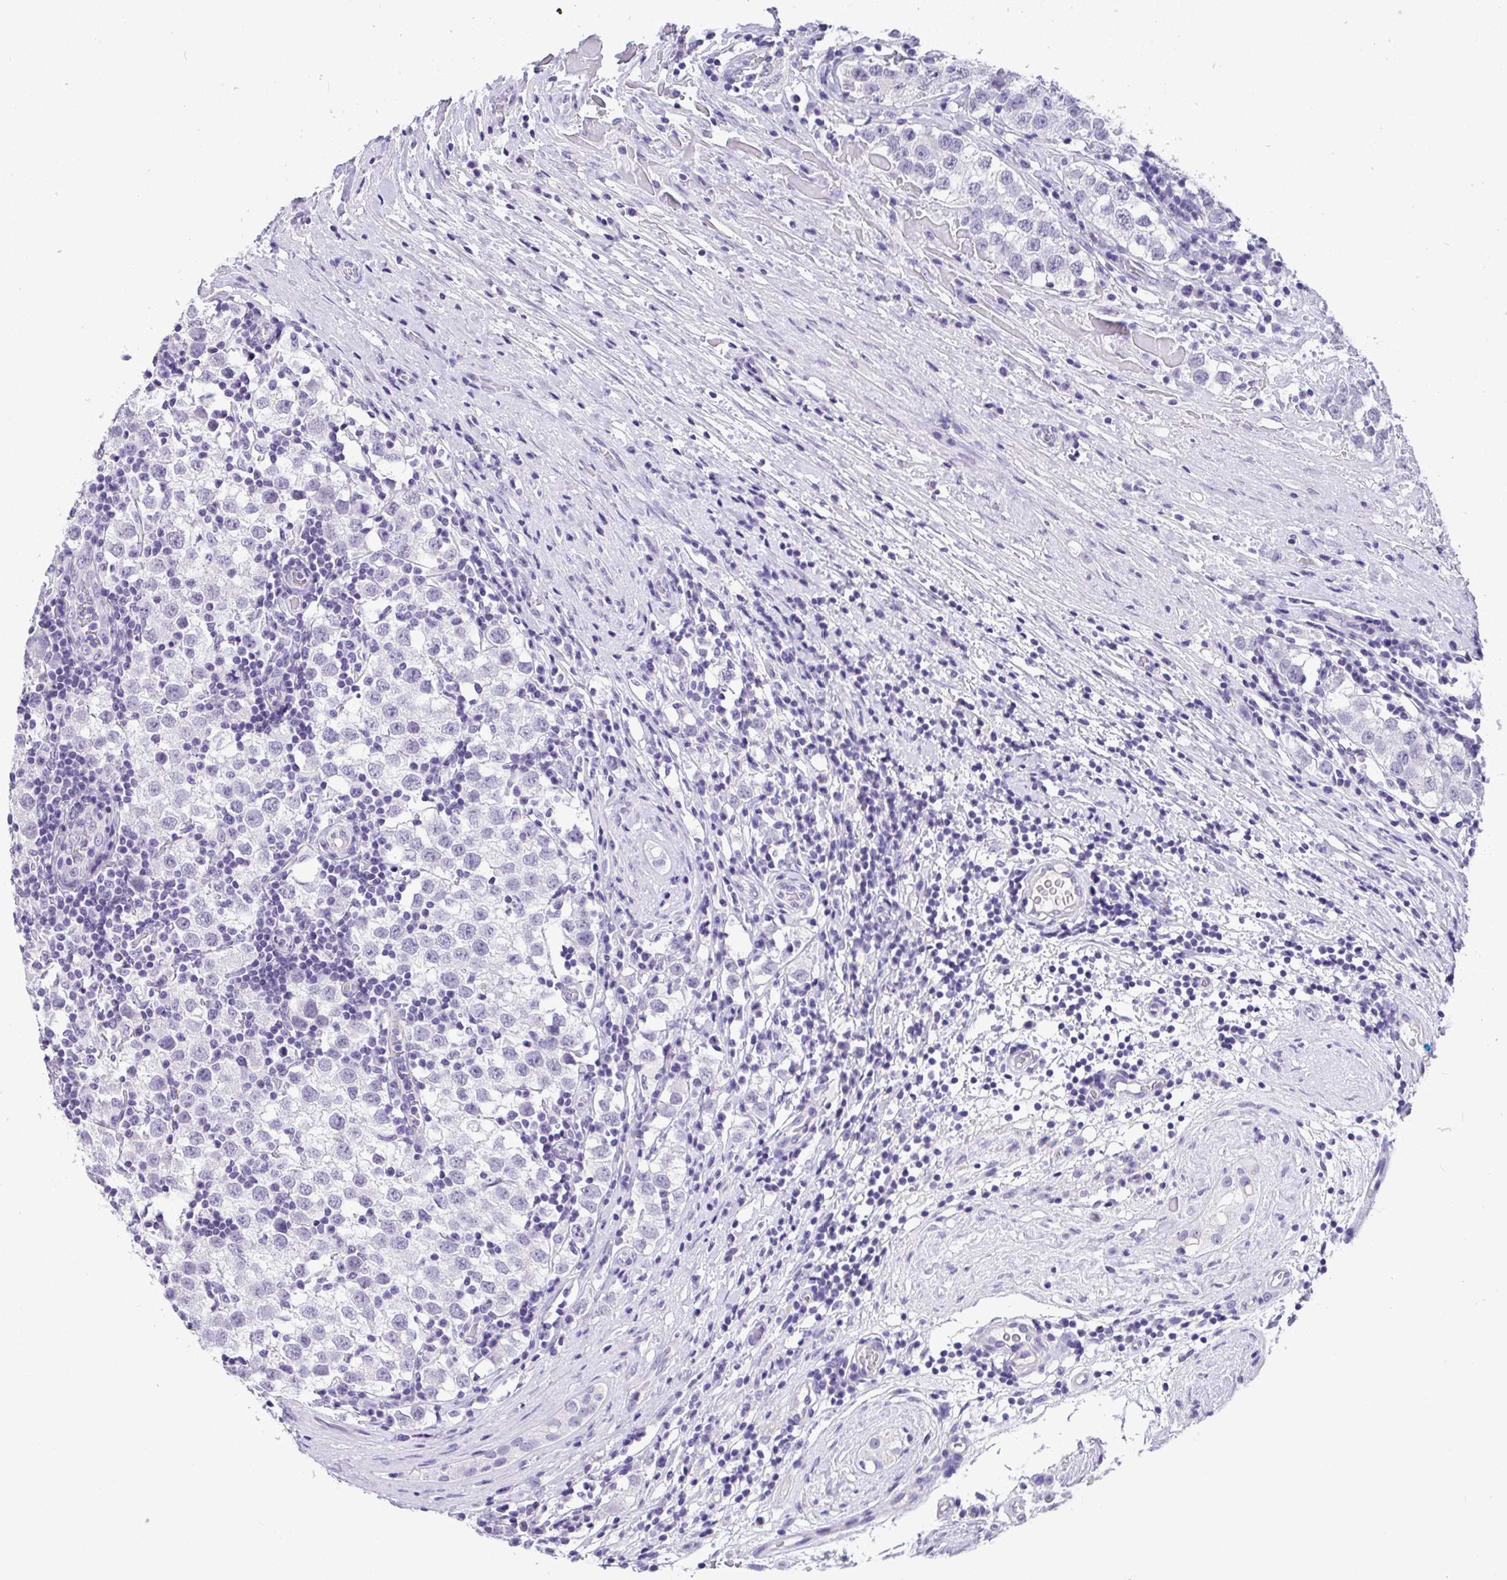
{"staining": {"intensity": "negative", "quantity": "none", "location": "none"}, "tissue": "testis cancer", "cell_type": "Tumor cells", "image_type": "cancer", "snomed": [{"axis": "morphology", "description": "Seminoma, NOS"}, {"axis": "topography", "description": "Testis"}], "caption": "This is an immunohistochemistry (IHC) photomicrograph of human testis cancer (seminoma). There is no expression in tumor cells.", "gene": "YBX2", "patient": {"sex": "male", "age": 34}}